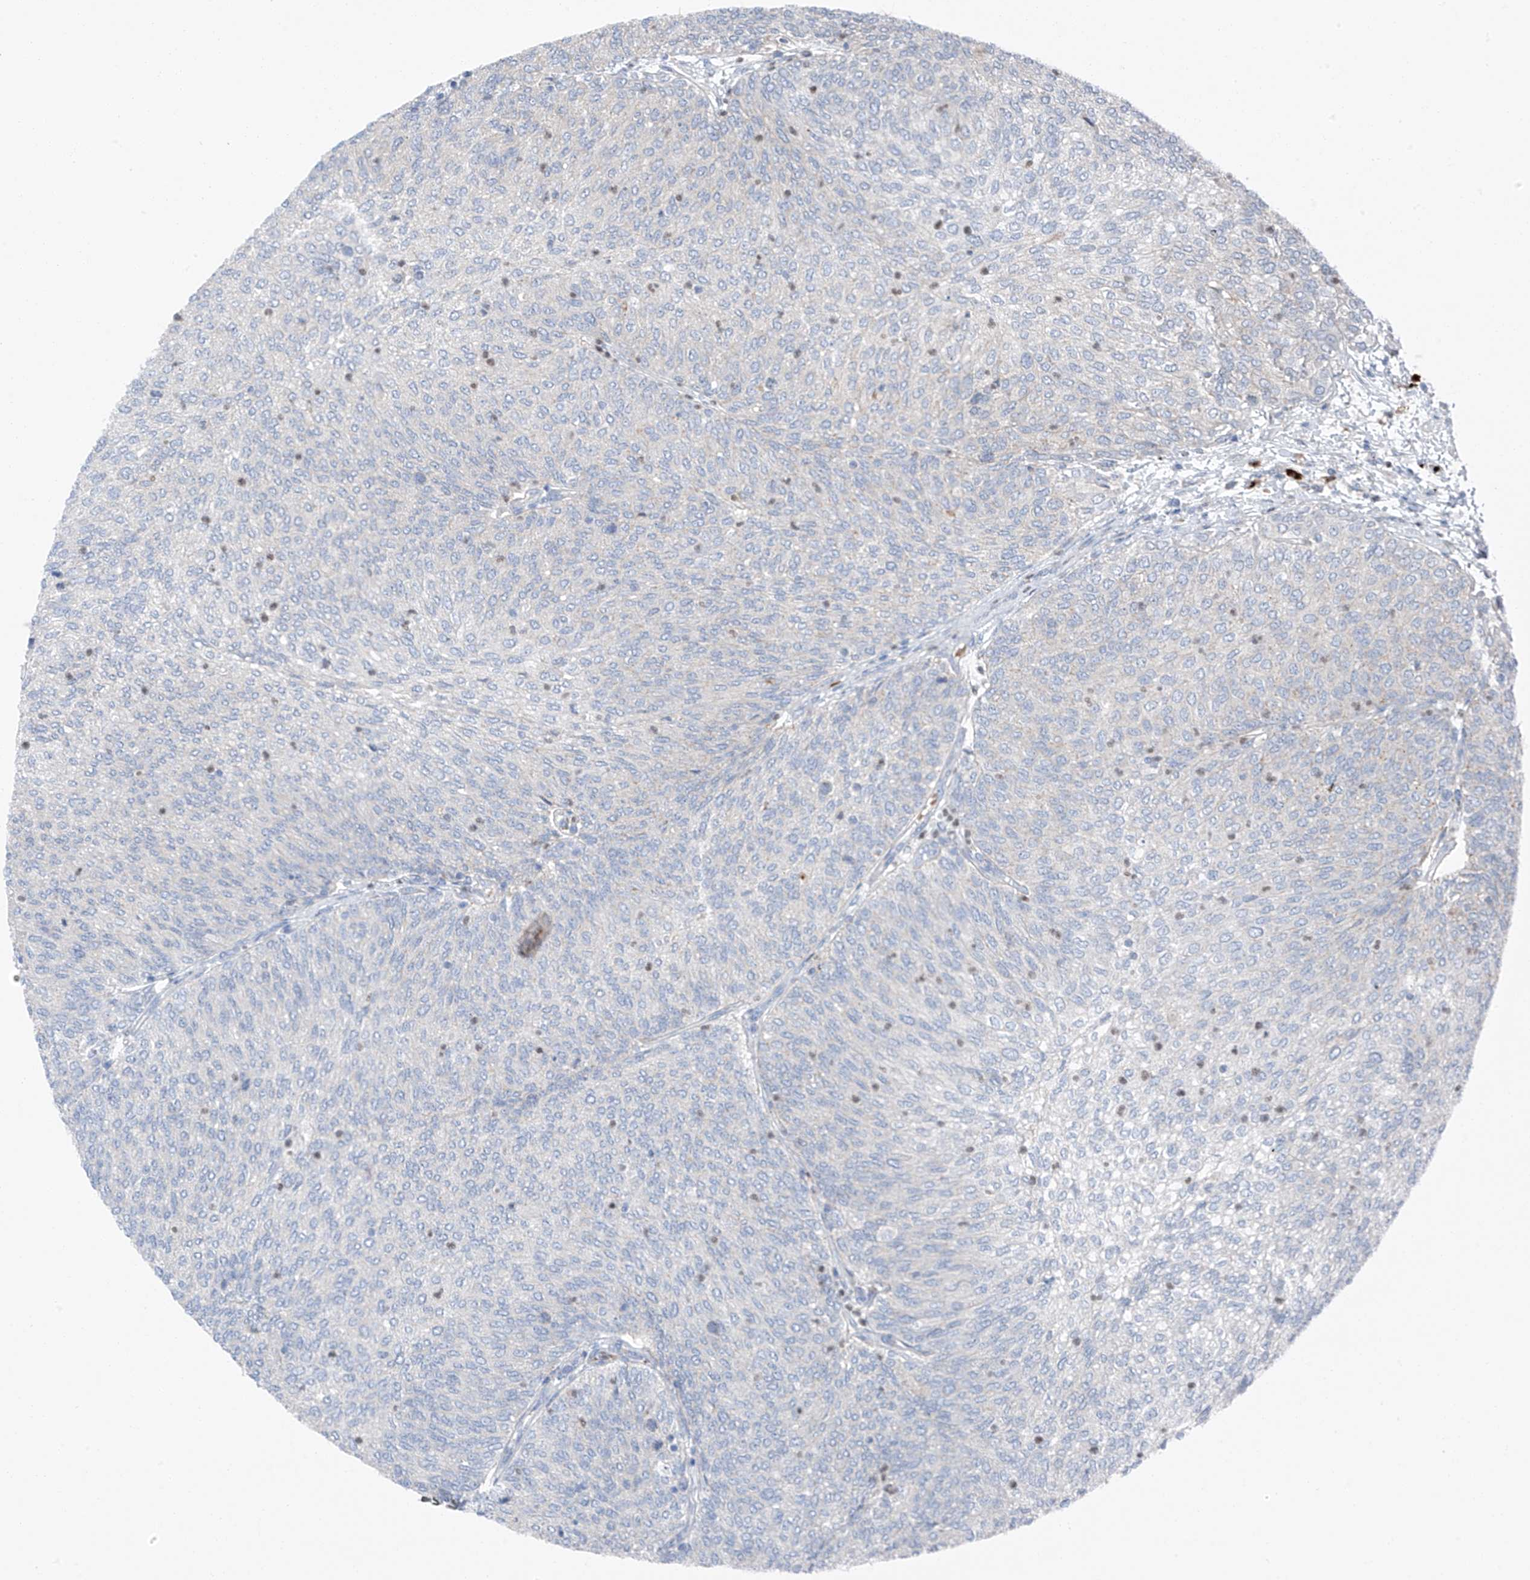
{"staining": {"intensity": "negative", "quantity": "none", "location": "none"}, "tissue": "urothelial cancer", "cell_type": "Tumor cells", "image_type": "cancer", "snomed": [{"axis": "morphology", "description": "Urothelial carcinoma, Low grade"}, {"axis": "topography", "description": "Urinary bladder"}], "caption": "Urothelial cancer was stained to show a protein in brown. There is no significant expression in tumor cells.", "gene": "CHMP2B", "patient": {"sex": "female", "age": 79}}